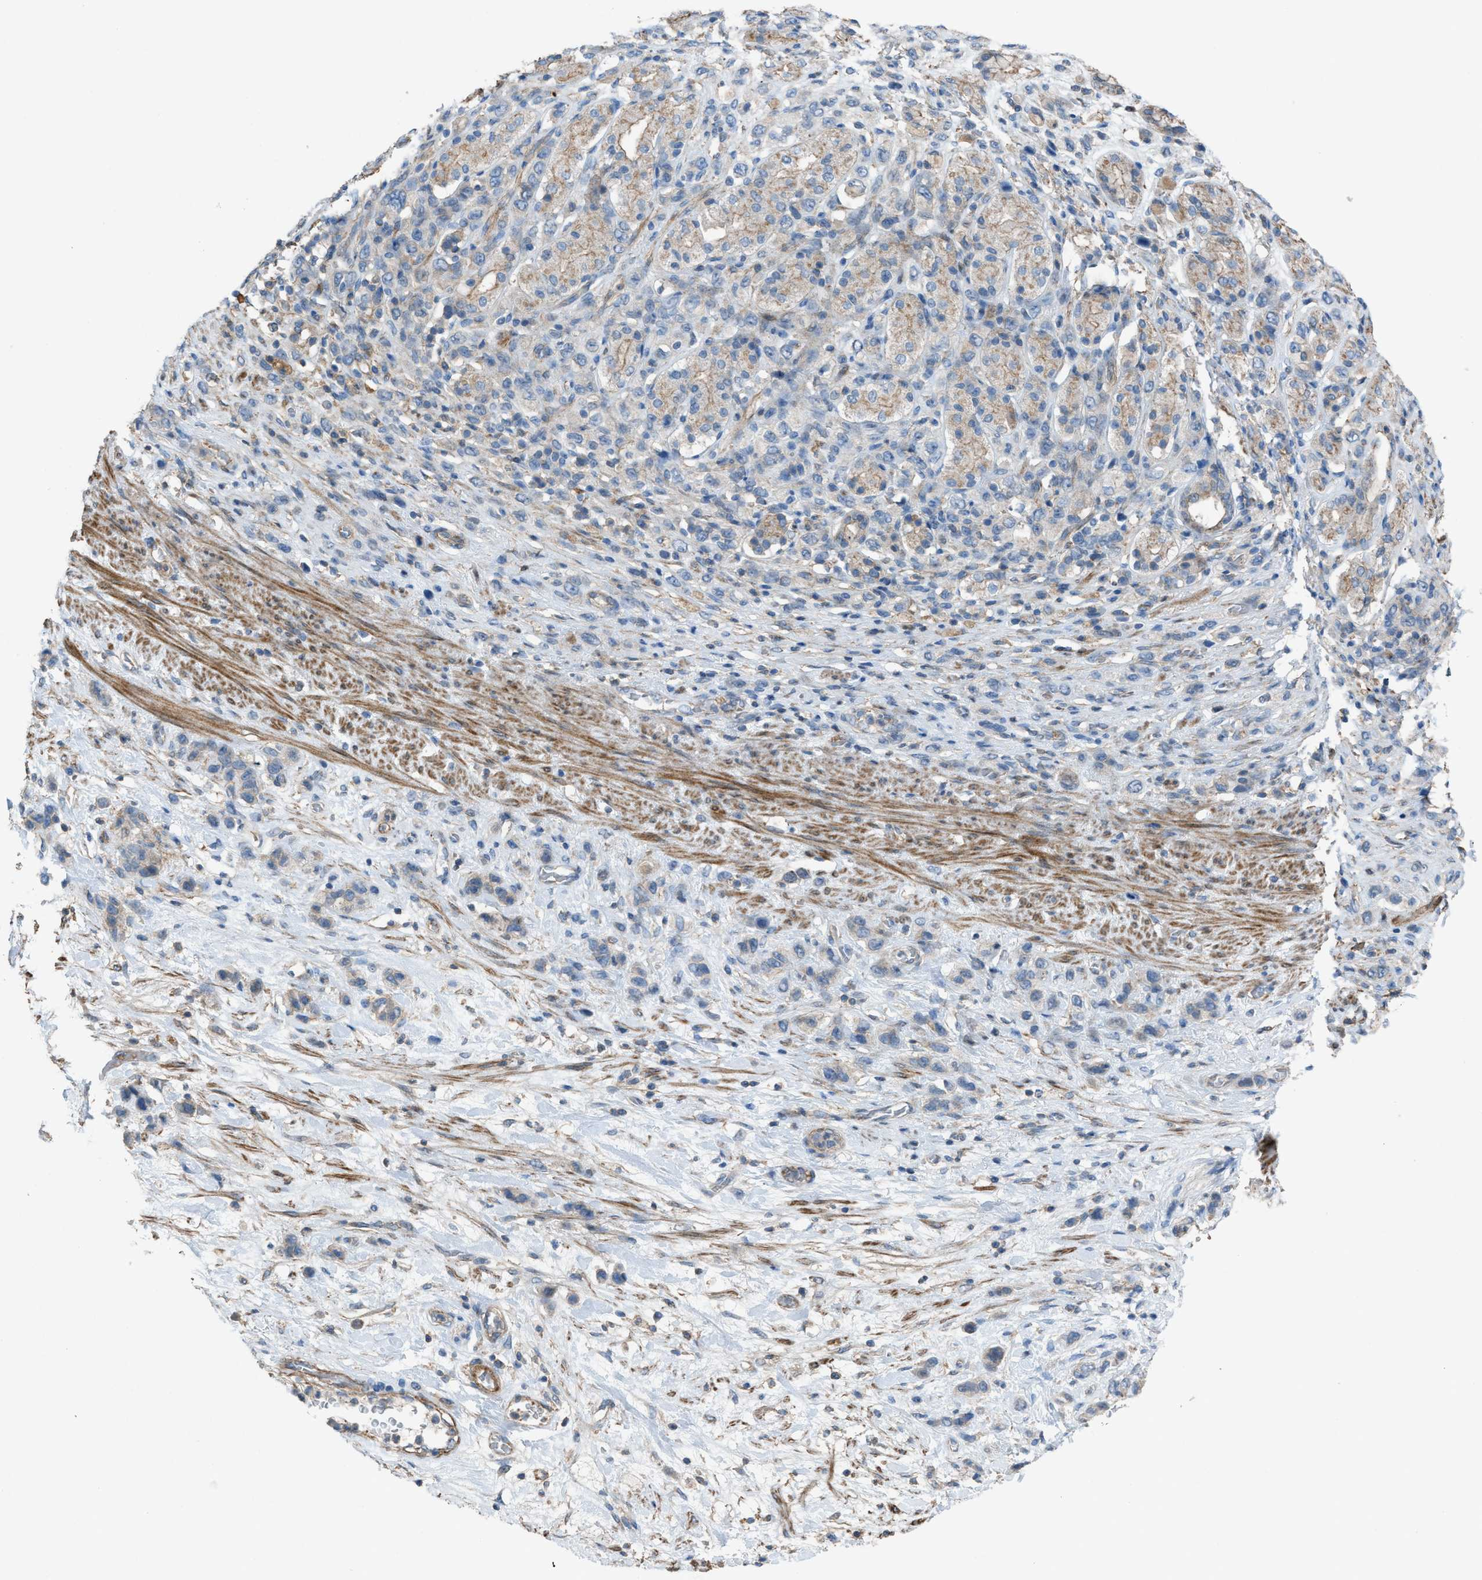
{"staining": {"intensity": "weak", "quantity": "25%-75%", "location": "cytoplasmic/membranous"}, "tissue": "stomach cancer", "cell_type": "Tumor cells", "image_type": "cancer", "snomed": [{"axis": "morphology", "description": "Adenocarcinoma, NOS"}, {"axis": "morphology", "description": "Adenocarcinoma, High grade"}, {"axis": "topography", "description": "Stomach, upper"}, {"axis": "topography", "description": "Stomach, lower"}], "caption": "The histopathology image reveals immunohistochemical staining of adenocarcinoma (stomach). There is weak cytoplasmic/membranous staining is appreciated in approximately 25%-75% of tumor cells.", "gene": "NCK2", "patient": {"sex": "female", "age": 65}}